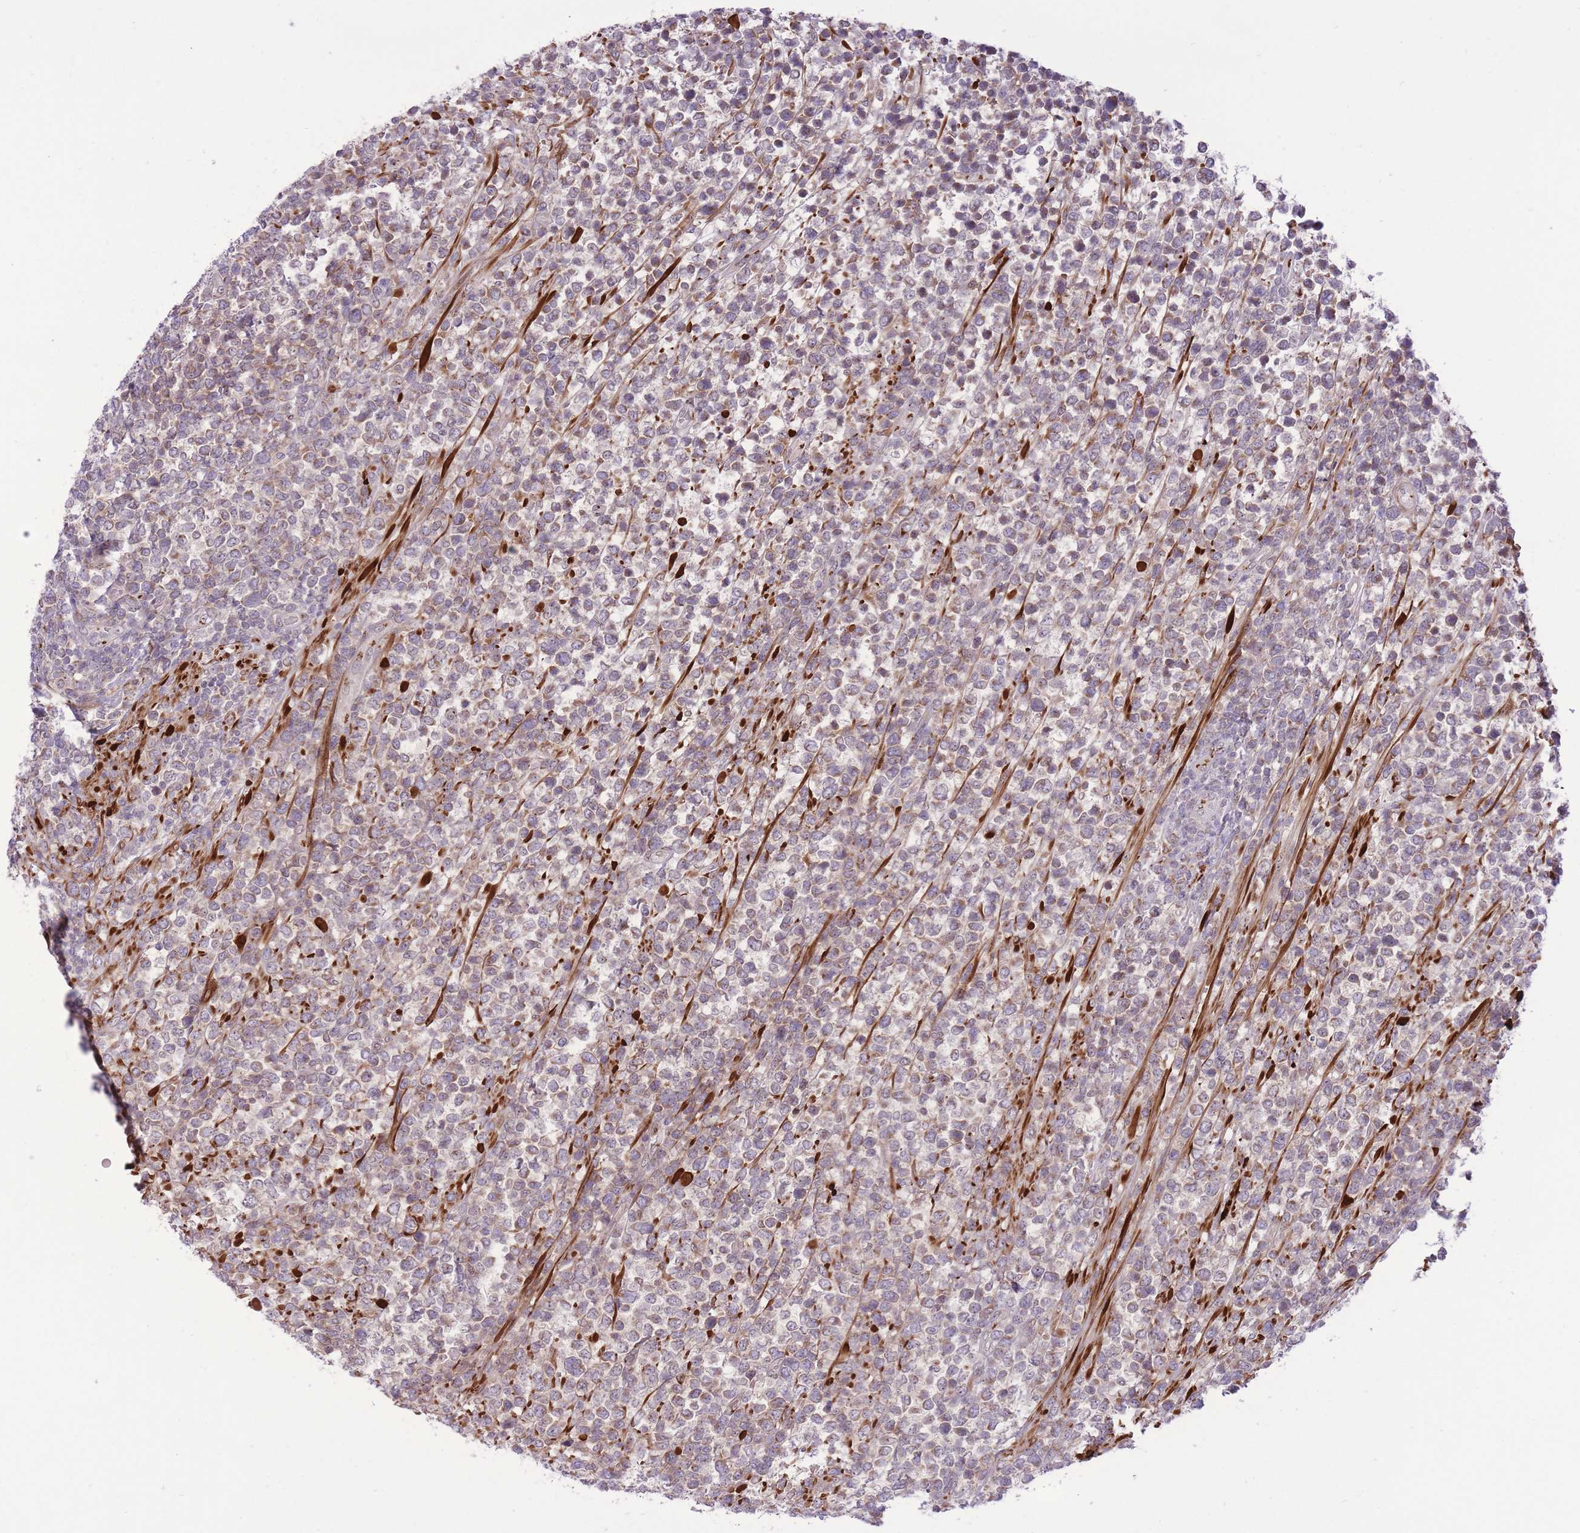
{"staining": {"intensity": "weak", "quantity": "25%-75%", "location": "cytoplasmic/membranous"}, "tissue": "lymphoma", "cell_type": "Tumor cells", "image_type": "cancer", "snomed": [{"axis": "morphology", "description": "Malignant lymphoma, non-Hodgkin's type, High grade"}, {"axis": "topography", "description": "Soft tissue"}], "caption": "This photomicrograph displays immunohistochemistry (IHC) staining of human lymphoma, with low weak cytoplasmic/membranous positivity in about 25%-75% of tumor cells.", "gene": "ZBED5", "patient": {"sex": "female", "age": 56}}